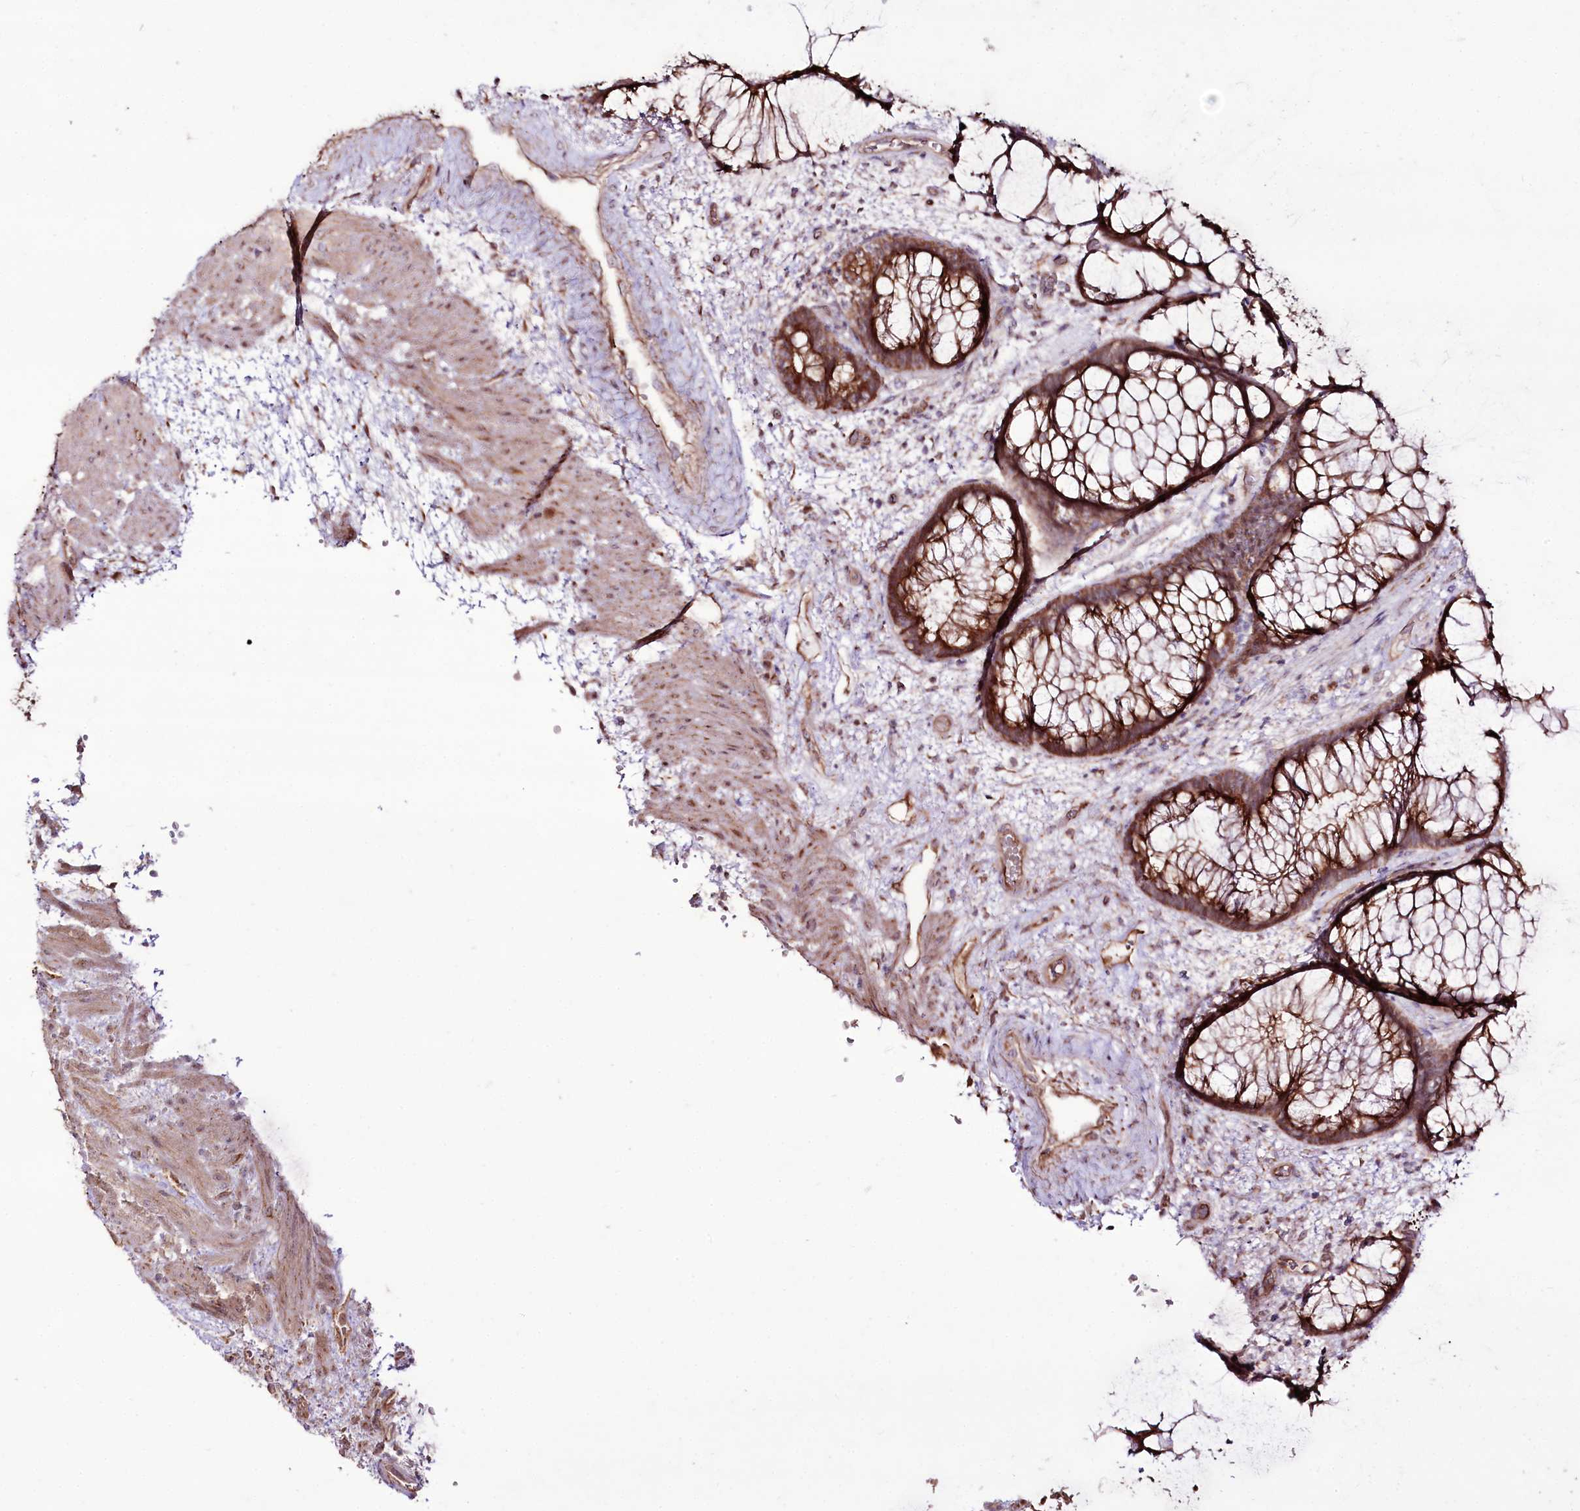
{"staining": {"intensity": "moderate", "quantity": ">75%", "location": "cytoplasmic/membranous"}, "tissue": "rectum", "cell_type": "Glandular cells", "image_type": "normal", "snomed": [{"axis": "morphology", "description": "Normal tissue, NOS"}, {"axis": "topography", "description": "Rectum"}], "caption": "Immunohistochemical staining of normal rectum exhibits medium levels of moderate cytoplasmic/membranous expression in approximately >75% of glandular cells.", "gene": "REXO2", "patient": {"sex": "male", "age": 51}}